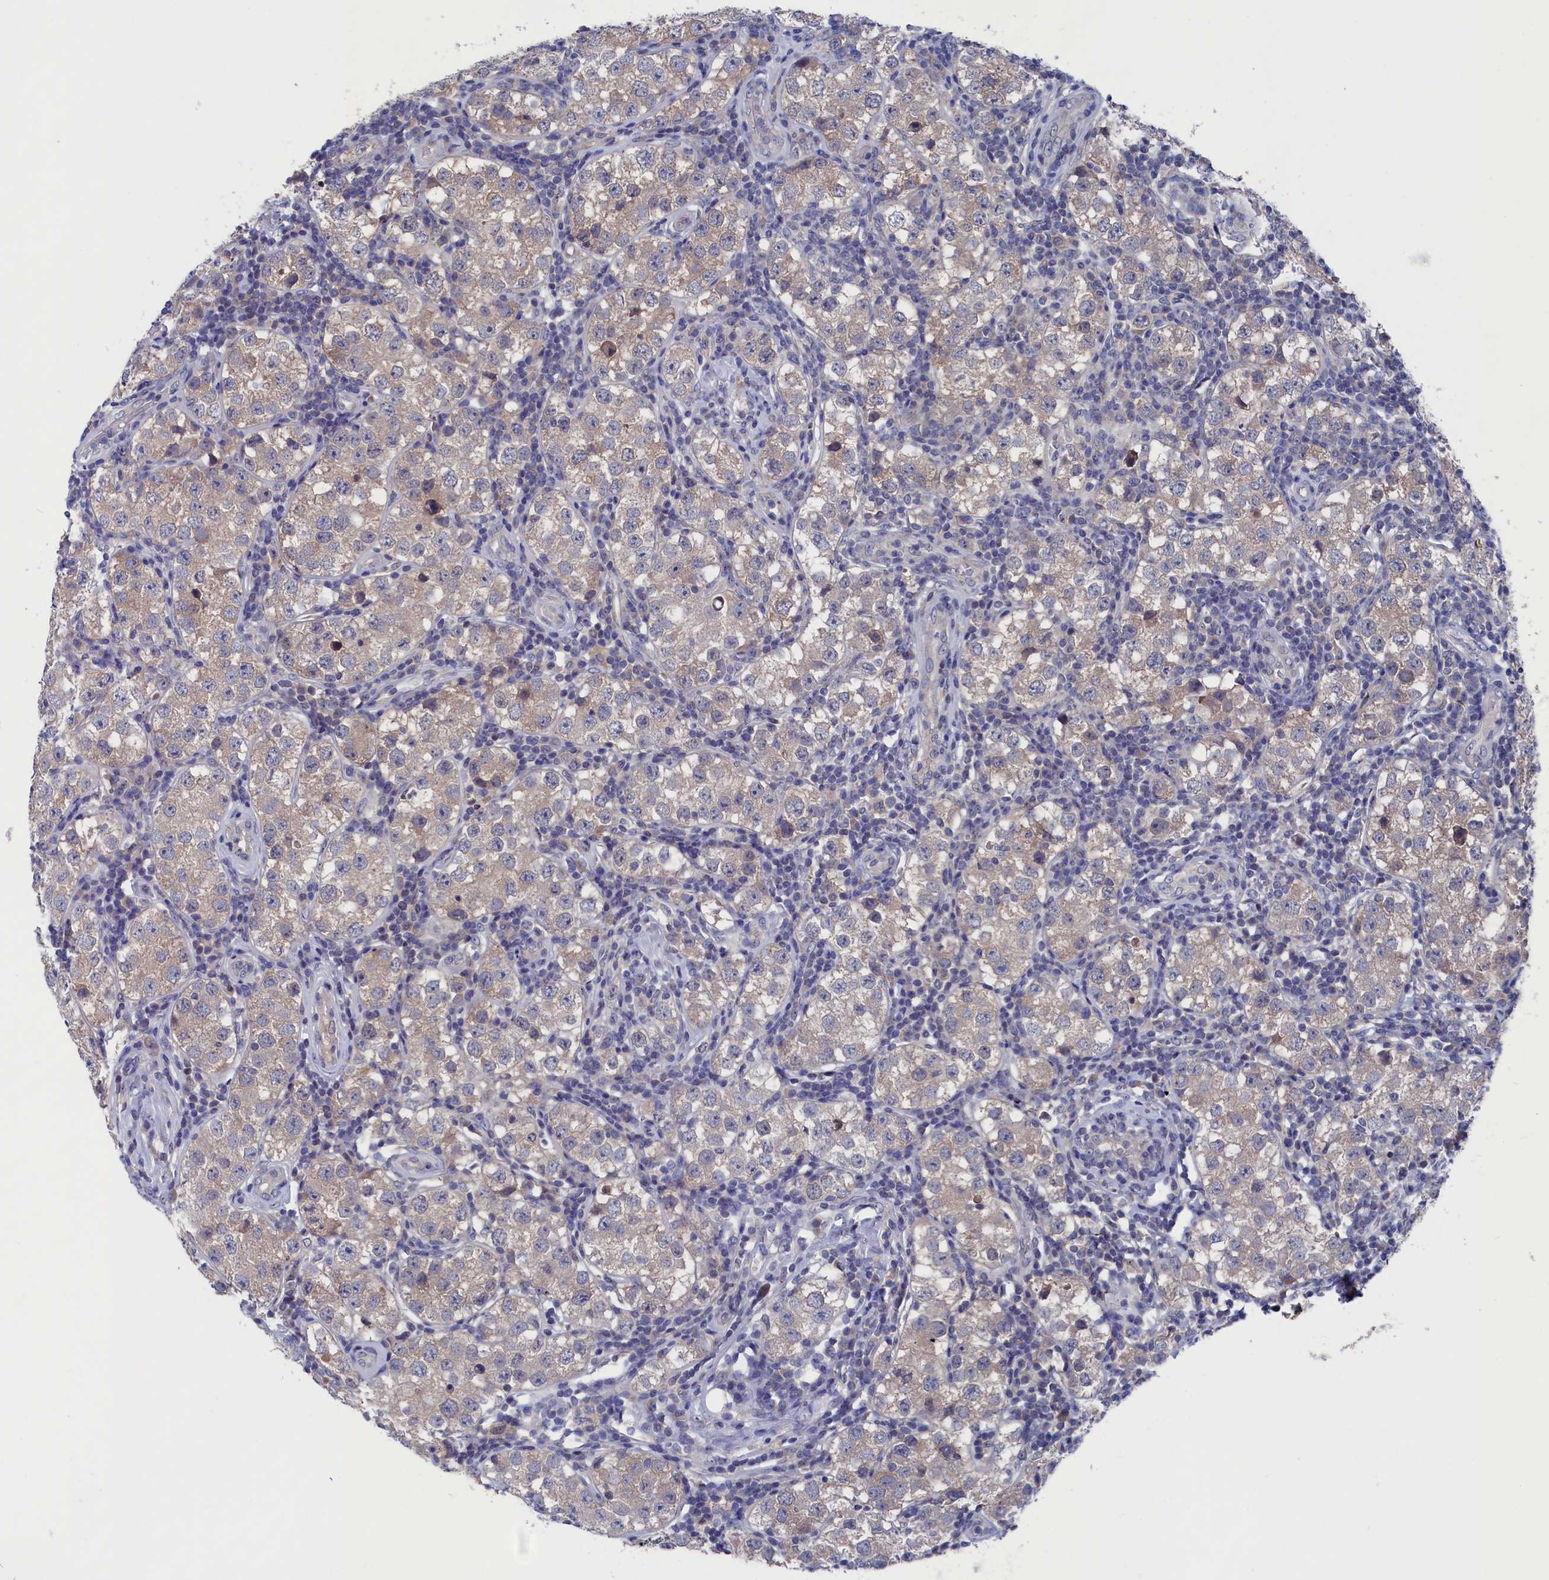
{"staining": {"intensity": "weak", "quantity": ">75%", "location": "cytoplasmic/membranous"}, "tissue": "testis cancer", "cell_type": "Tumor cells", "image_type": "cancer", "snomed": [{"axis": "morphology", "description": "Seminoma, NOS"}, {"axis": "topography", "description": "Testis"}], "caption": "The histopathology image exhibits immunohistochemical staining of testis seminoma. There is weak cytoplasmic/membranous staining is seen in about >75% of tumor cells.", "gene": "SPATA13", "patient": {"sex": "male", "age": 34}}